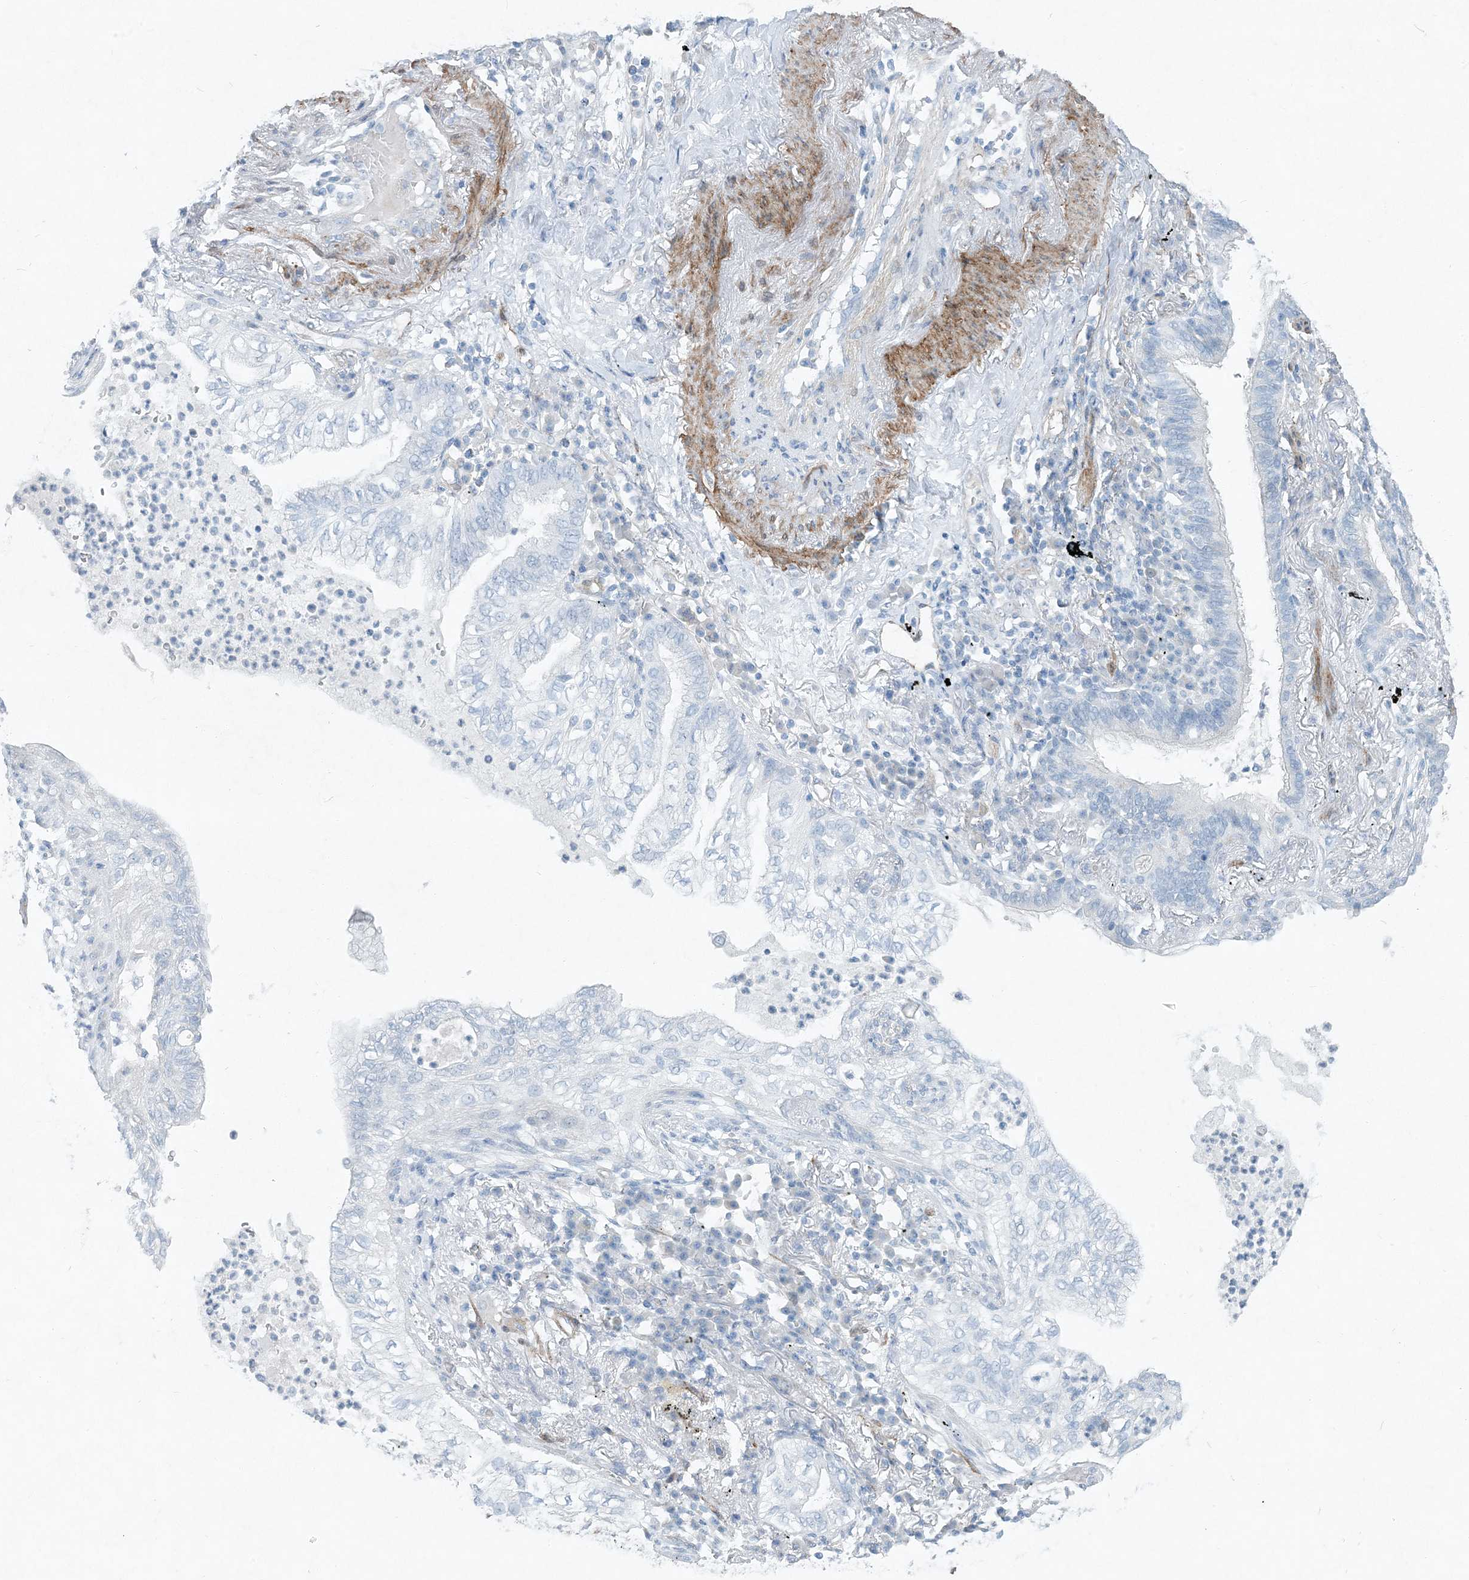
{"staining": {"intensity": "negative", "quantity": "none", "location": "none"}, "tissue": "lung cancer", "cell_type": "Tumor cells", "image_type": "cancer", "snomed": [{"axis": "morphology", "description": "Normal tissue, NOS"}, {"axis": "morphology", "description": "Adenocarcinoma, NOS"}, {"axis": "topography", "description": "Bronchus"}, {"axis": "topography", "description": "Lung"}], "caption": "Tumor cells show no significant staining in lung adenocarcinoma. (DAB (3,3'-diaminobenzidine) immunohistochemistry (IHC), high magnification).", "gene": "PGM5", "patient": {"sex": "female", "age": 70}}